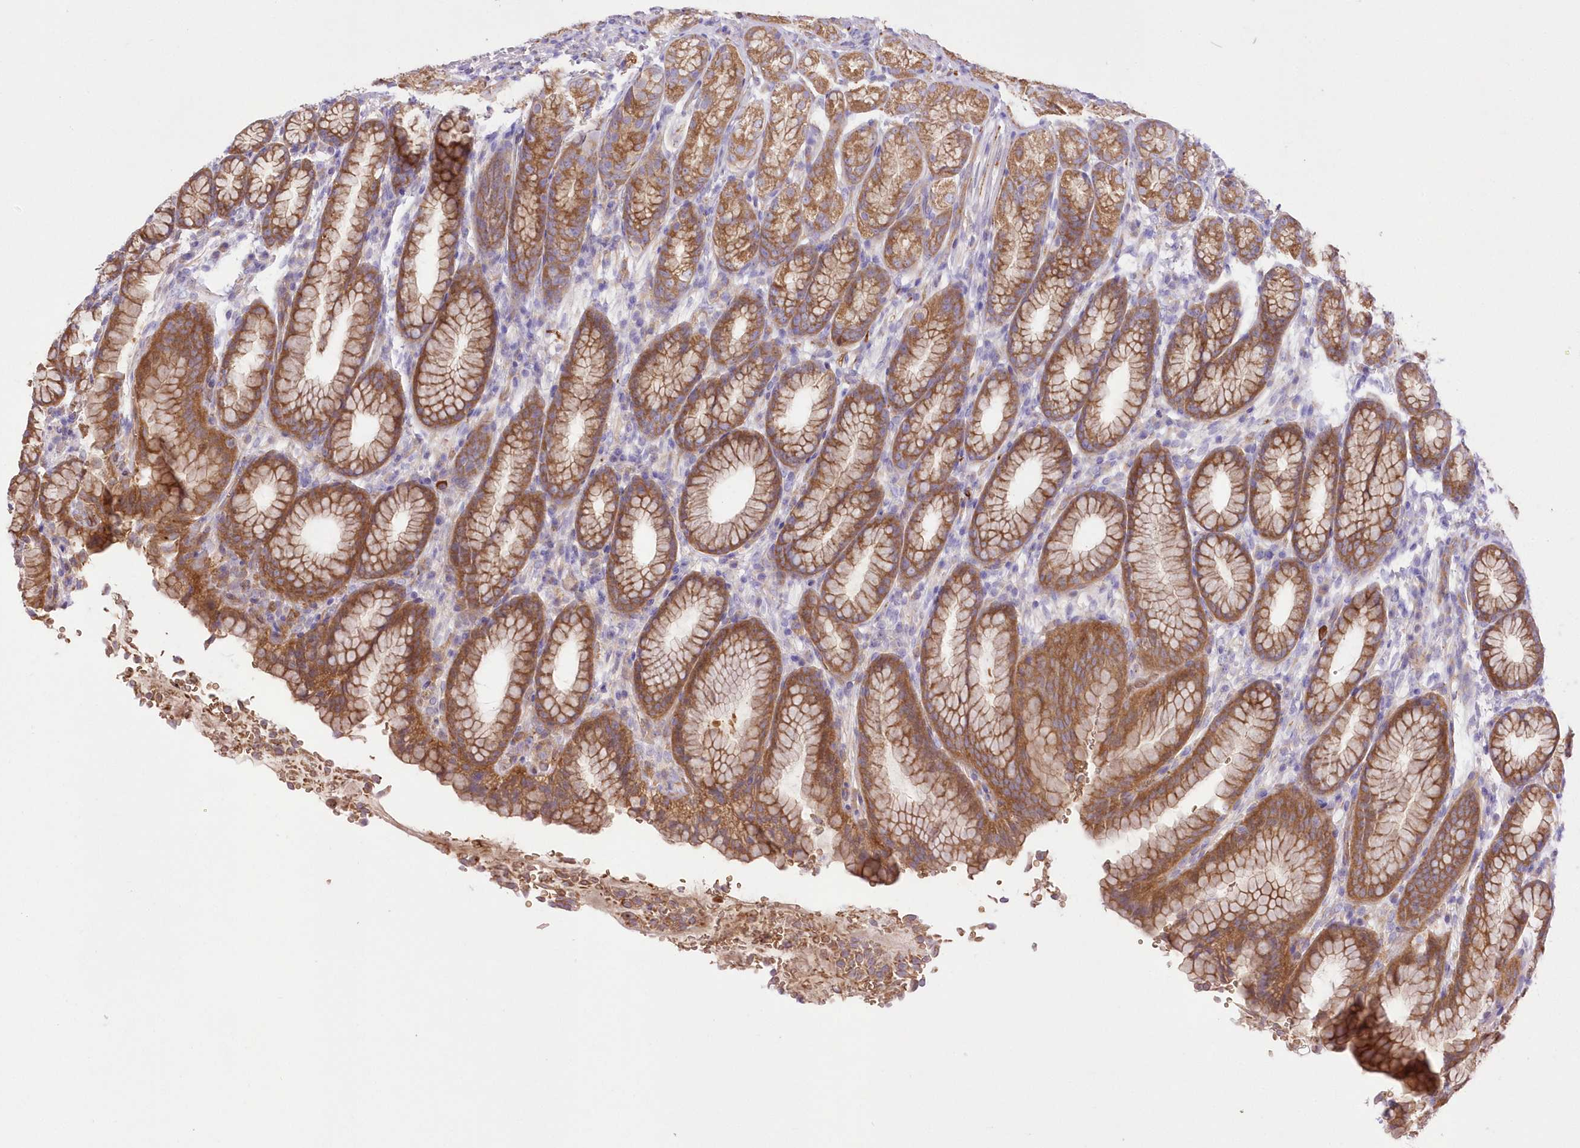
{"staining": {"intensity": "moderate", "quantity": ">75%", "location": "cytoplasmic/membranous"}, "tissue": "stomach", "cell_type": "Glandular cells", "image_type": "normal", "snomed": [{"axis": "morphology", "description": "Normal tissue, NOS"}, {"axis": "topography", "description": "Stomach"}], "caption": "IHC of normal stomach shows medium levels of moderate cytoplasmic/membranous positivity in about >75% of glandular cells. (DAB IHC with brightfield microscopy, high magnification).", "gene": "FCHO2", "patient": {"sex": "male", "age": 42}}